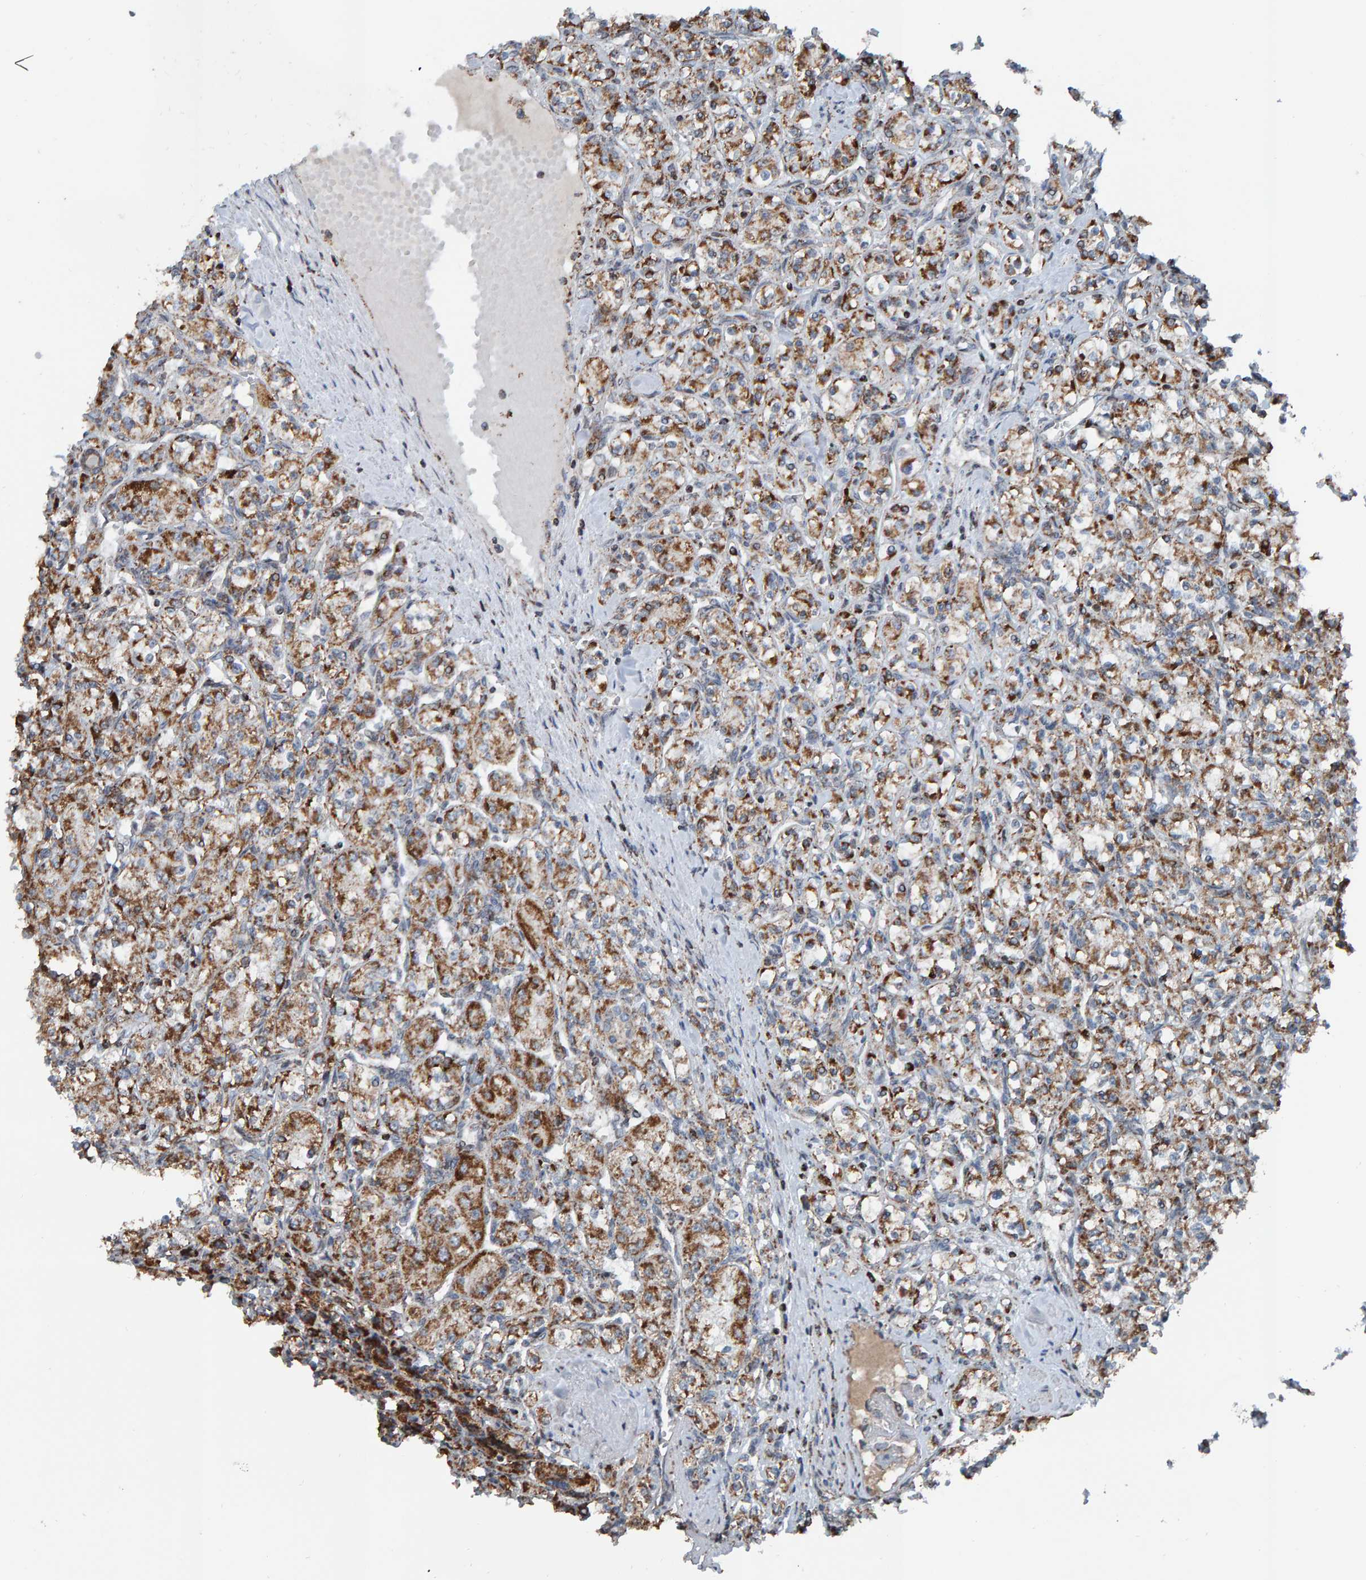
{"staining": {"intensity": "strong", "quantity": "25%-75%", "location": "cytoplasmic/membranous"}, "tissue": "renal cancer", "cell_type": "Tumor cells", "image_type": "cancer", "snomed": [{"axis": "morphology", "description": "Adenocarcinoma, NOS"}, {"axis": "topography", "description": "Kidney"}], "caption": "Adenocarcinoma (renal) was stained to show a protein in brown. There is high levels of strong cytoplasmic/membranous positivity in approximately 25%-75% of tumor cells.", "gene": "ZNF48", "patient": {"sex": "male", "age": 77}}